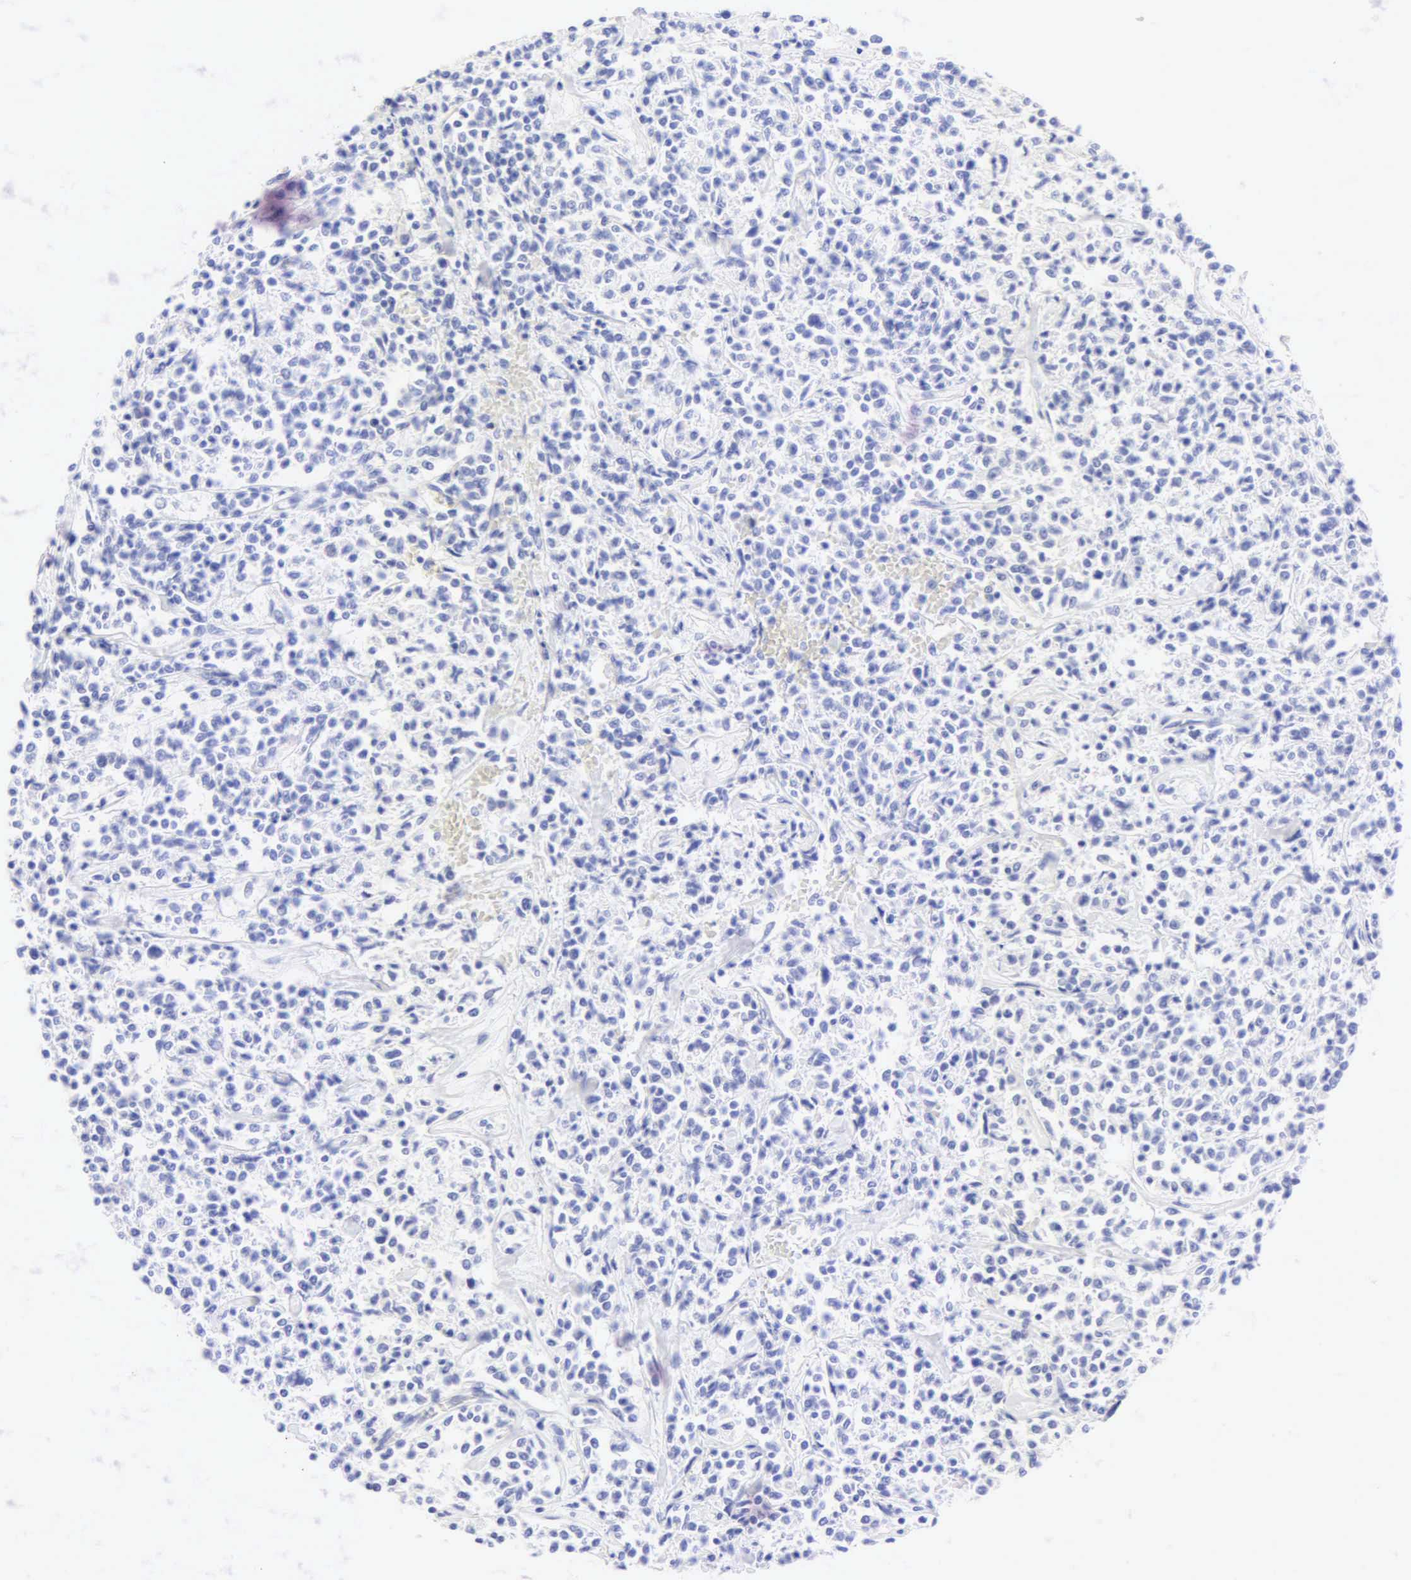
{"staining": {"intensity": "negative", "quantity": "none", "location": "none"}, "tissue": "lymphoma", "cell_type": "Tumor cells", "image_type": "cancer", "snomed": [{"axis": "morphology", "description": "Malignant lymphoma, non-Hodgkin's type, Low grade"}, {"axis": "topography", "description": "Small intestine"}], "caption": "High power microscopy photomicrograph of an immunohistochemistry image of lymphoma, revealing no significant staining in tumor cells. The staining is performed using DAB brown chromogen with nuclei counter-stained in using hematoxylin.", "gene": "KRT20", "patient": {"sex": "female", "age": 59}}